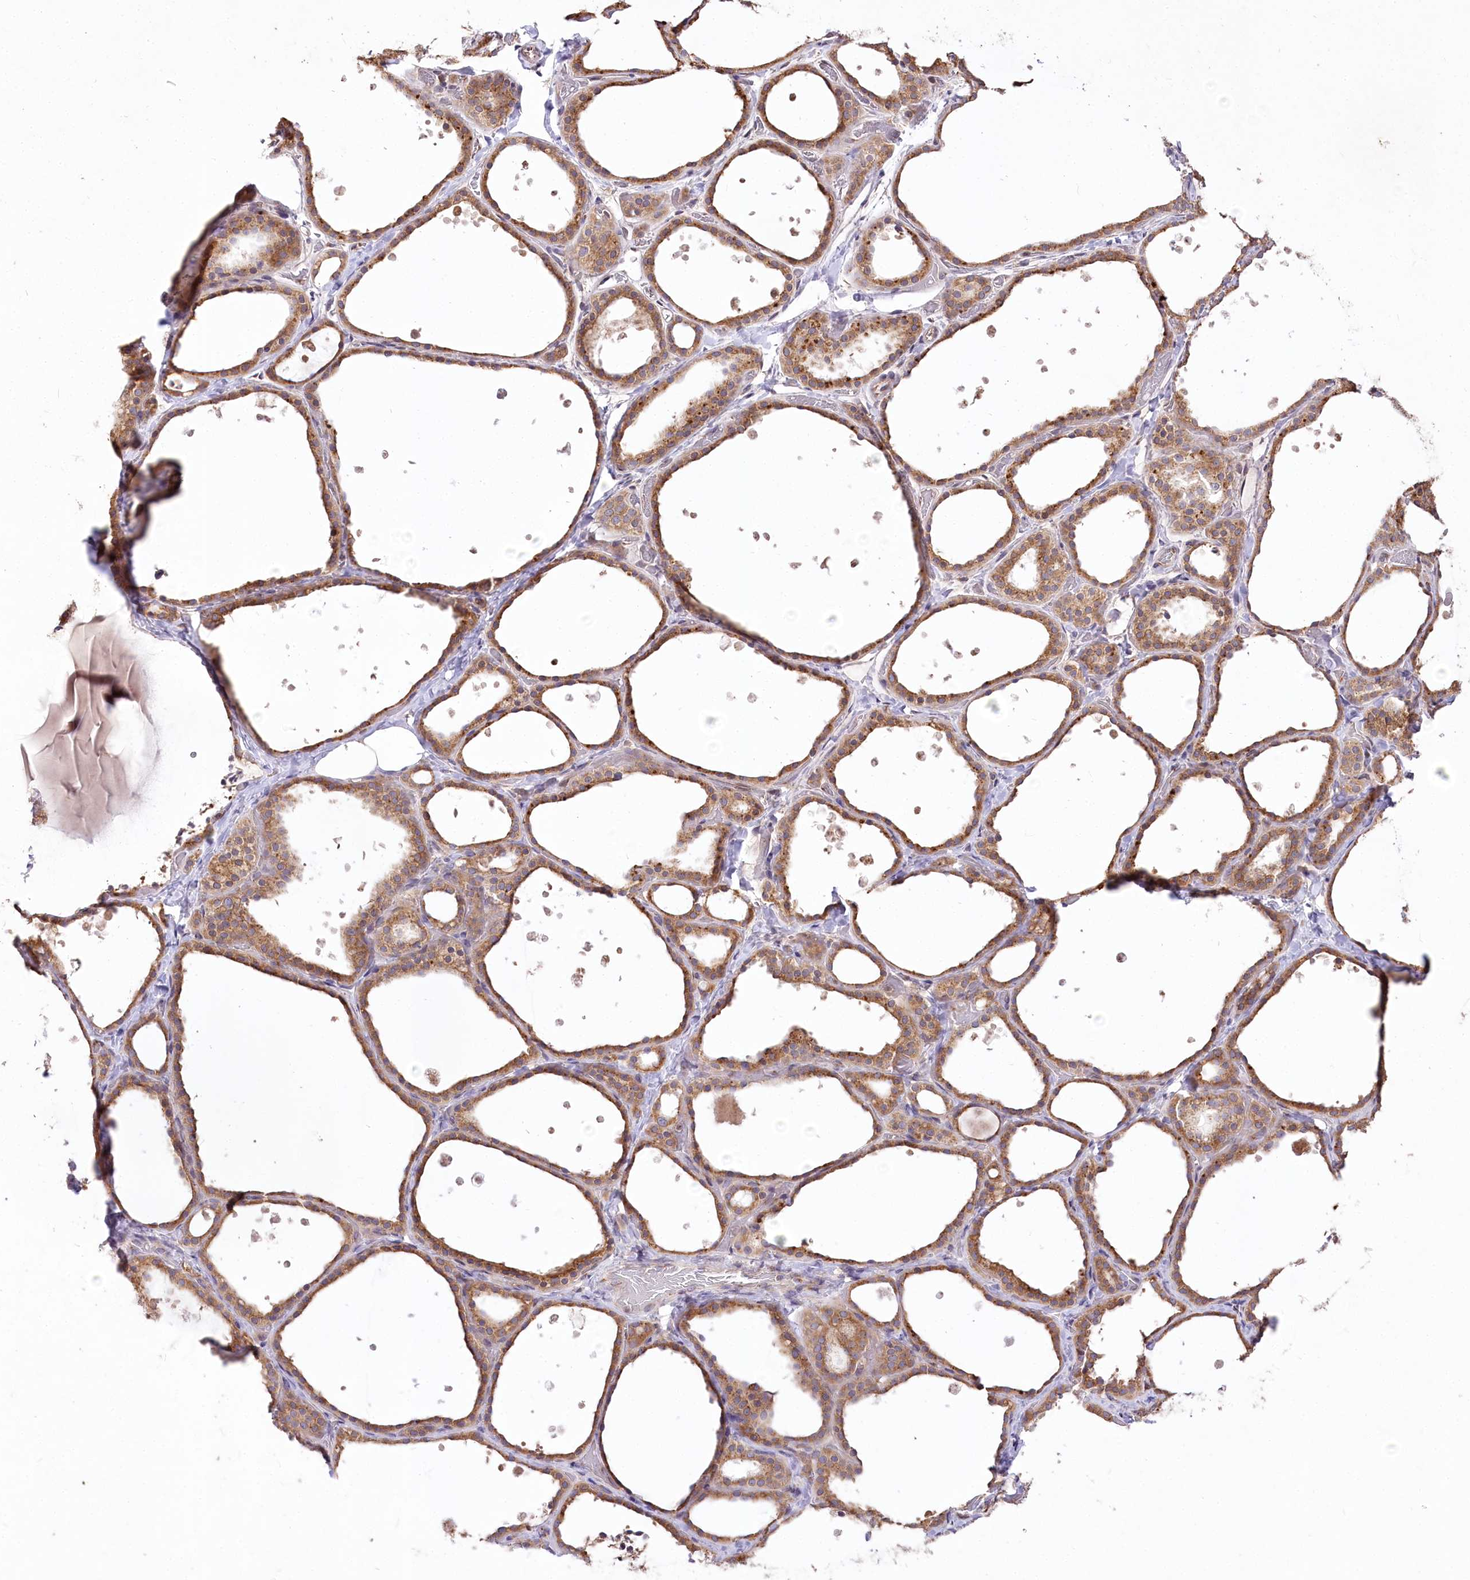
{"staining": {"intensity": "moderate", "quantity": ">75%", "location": "cytoplasmic/membranous"}, "tissue": "thyroid gland", "cell_type": "Glandular cells", "image_type": "normal", "snomed": [{"axis": "morphology", "description": "Normal tissue, NOS"}, {"axis": "topography", "description": "Thyroid gland"}], "caption": "Immunohistochemistry of normal human thyroid gland shows medium levels of moderate cytoplasmic/membranous expression in approximately >75% of glandular cells.", "gene": "STT3B", "patient": {"sex": "female", "age": 44}}